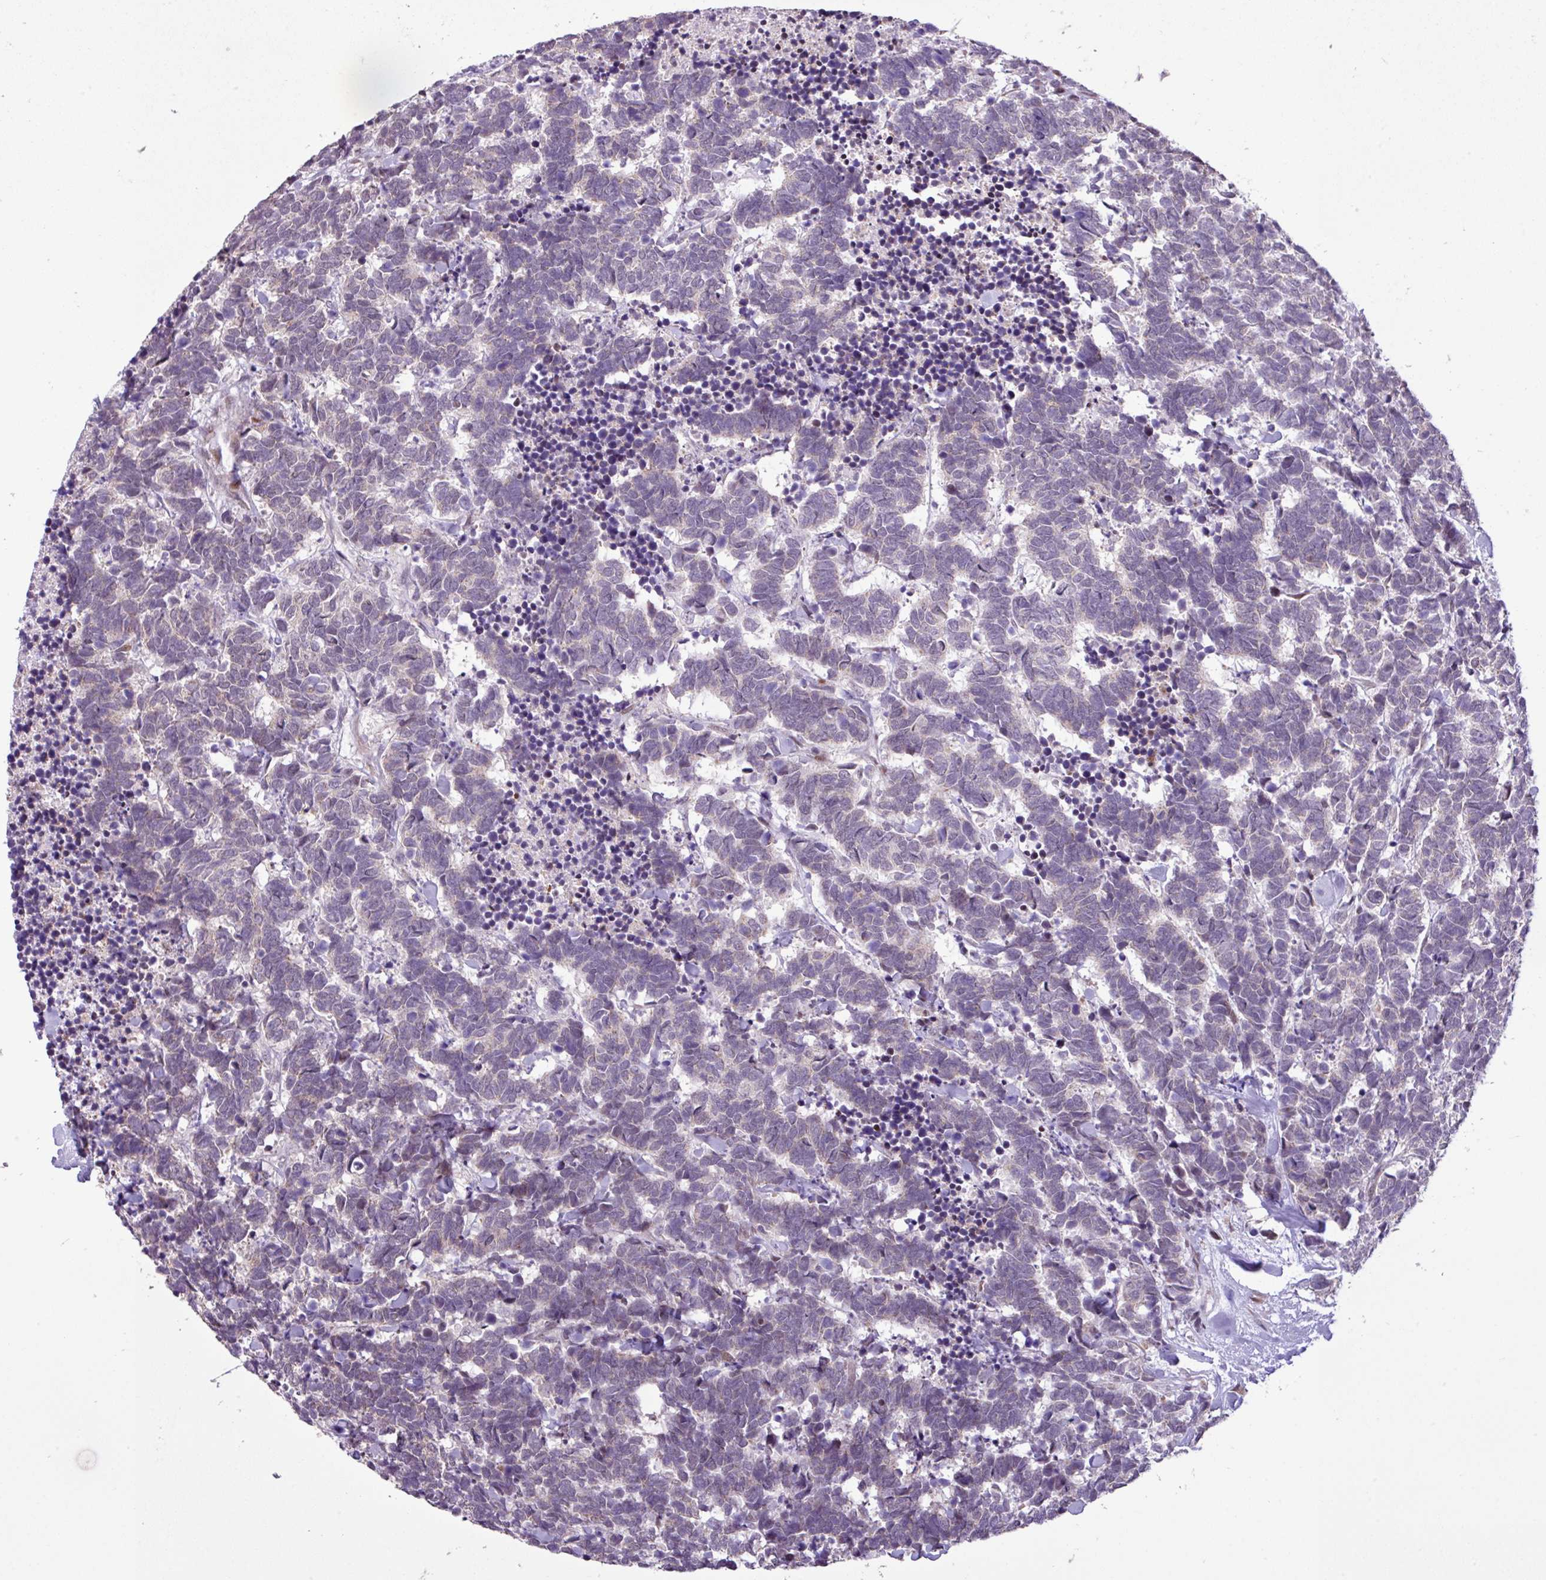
{"staining": {"intensity": "negative", "quantity": "none", "location": "none"}, "tissue": "carcinoid", "cell_type": "Tumor cells", "image_type": "cancer", "snomed": [{"axis": "morphology", "description": "Carcinoma, NOS"}, {"axis": "morphology", "description": "Carcinoid, malignant, NOS"}, {"axis": "topography", "description": "Urinary bladder"}], "caption": "The image exhibits no staining of tumor cells in carcinoma. (DAB (3,3'-diaminobenzidine) immunohistochemistry, high magnification).", "gene": "ZNF354A", "patient": {"sex": "male", "age": 57}}